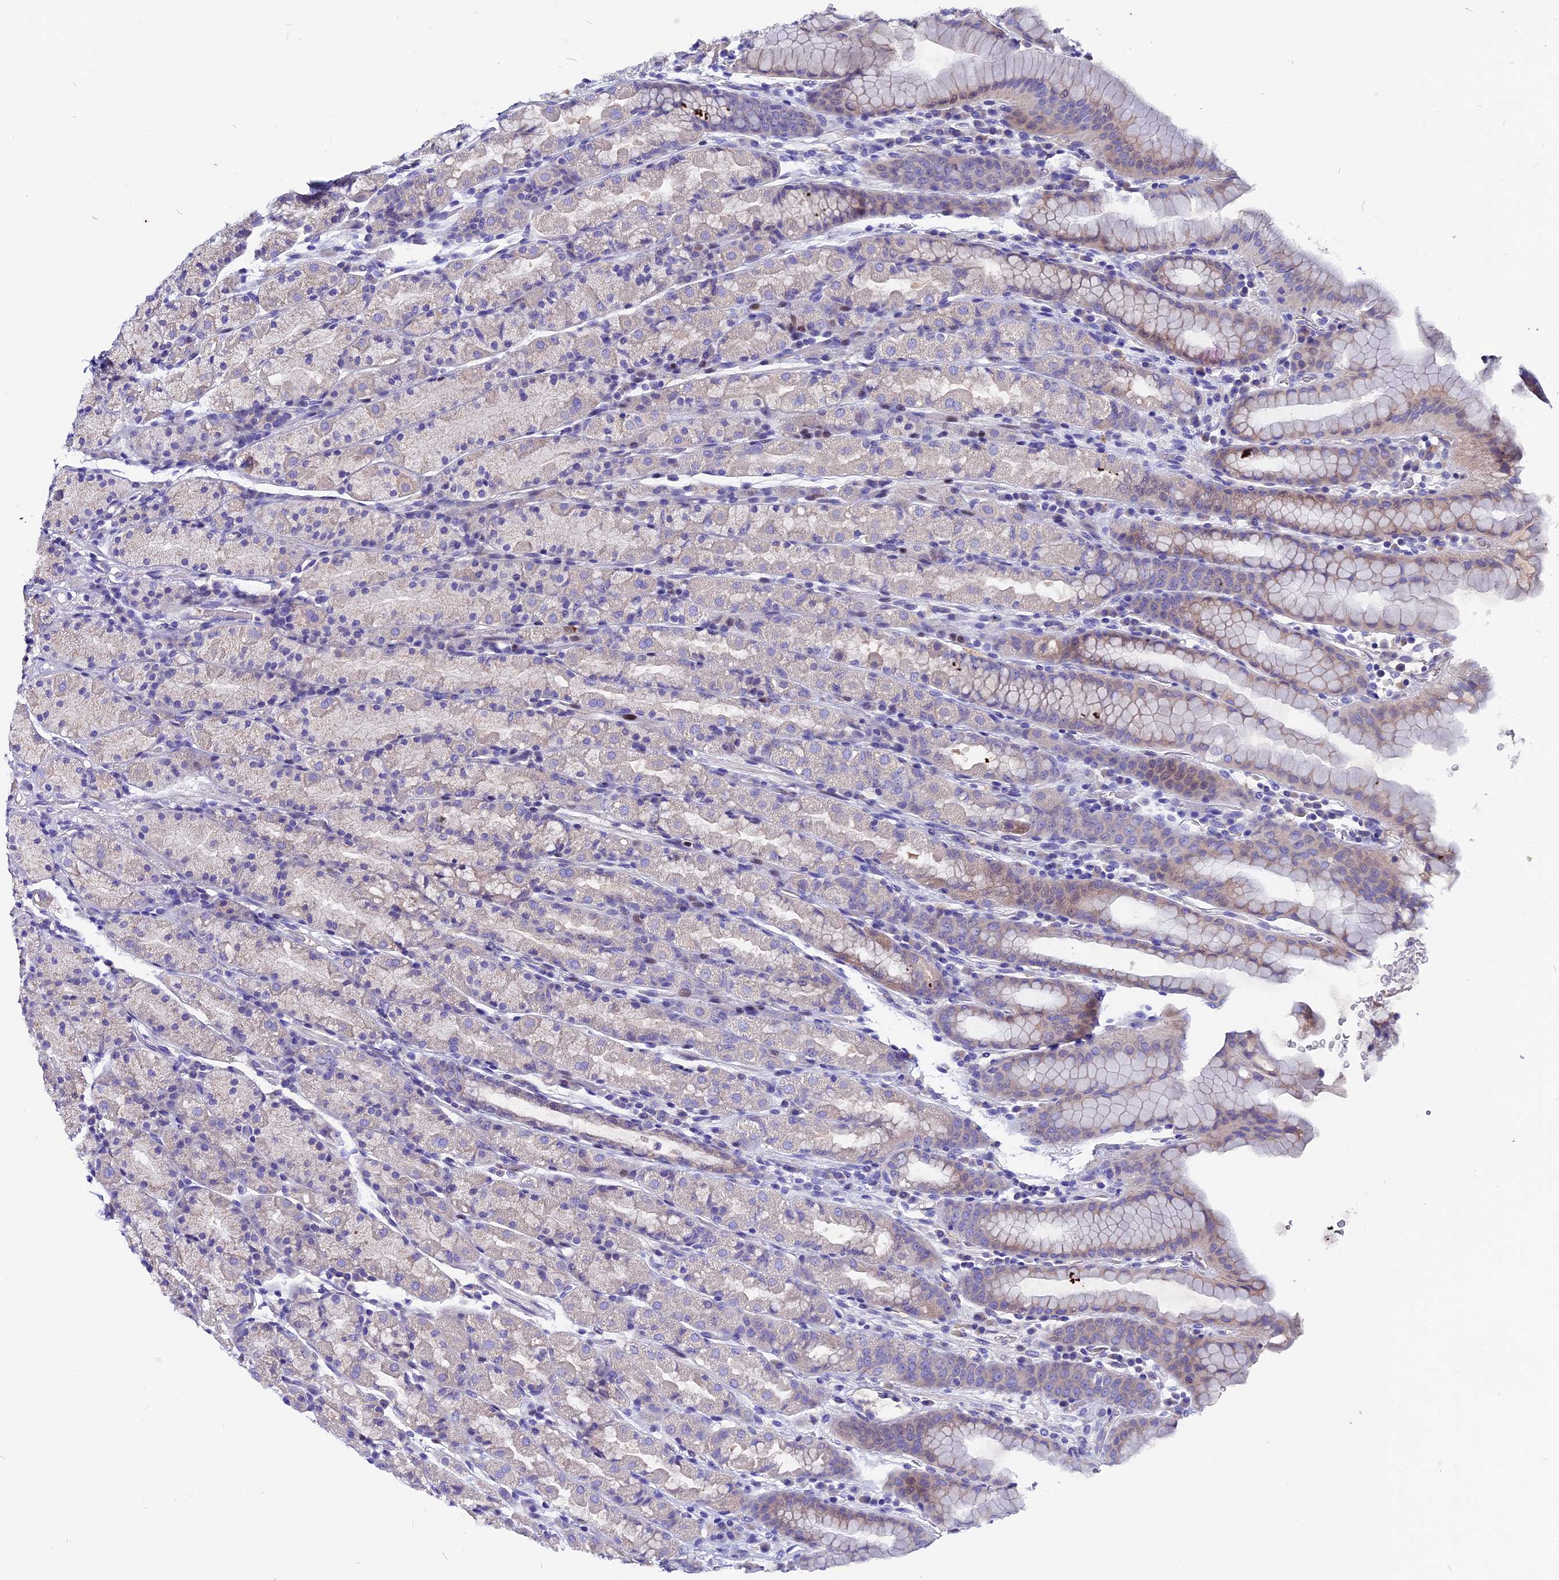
{"staining": {"intensity": "weak", "quantity": "<25%", "location": "cytoplasmic/membranous"}, "tissue": "stomach", "cell_type": "Glandular cells", "image_type": "normal", "snomed": [{"axis": "morphology", "description": "Normal tissue, NOS"}, {"axis": "topography", "description": "Stomach, upper"}, {"axis": "topography", "description": "Stomach, lower"}, {"axis": "topography", "description": "Small intestine"}], "caption": "Immunohistochemistry (IHC) micrograph of normal stomach: stomach stained with DAB exhibits no significant protein staining in glandular cells.", "gene": "CCBE1", "patient": {"sex": "male", "age": 68}}